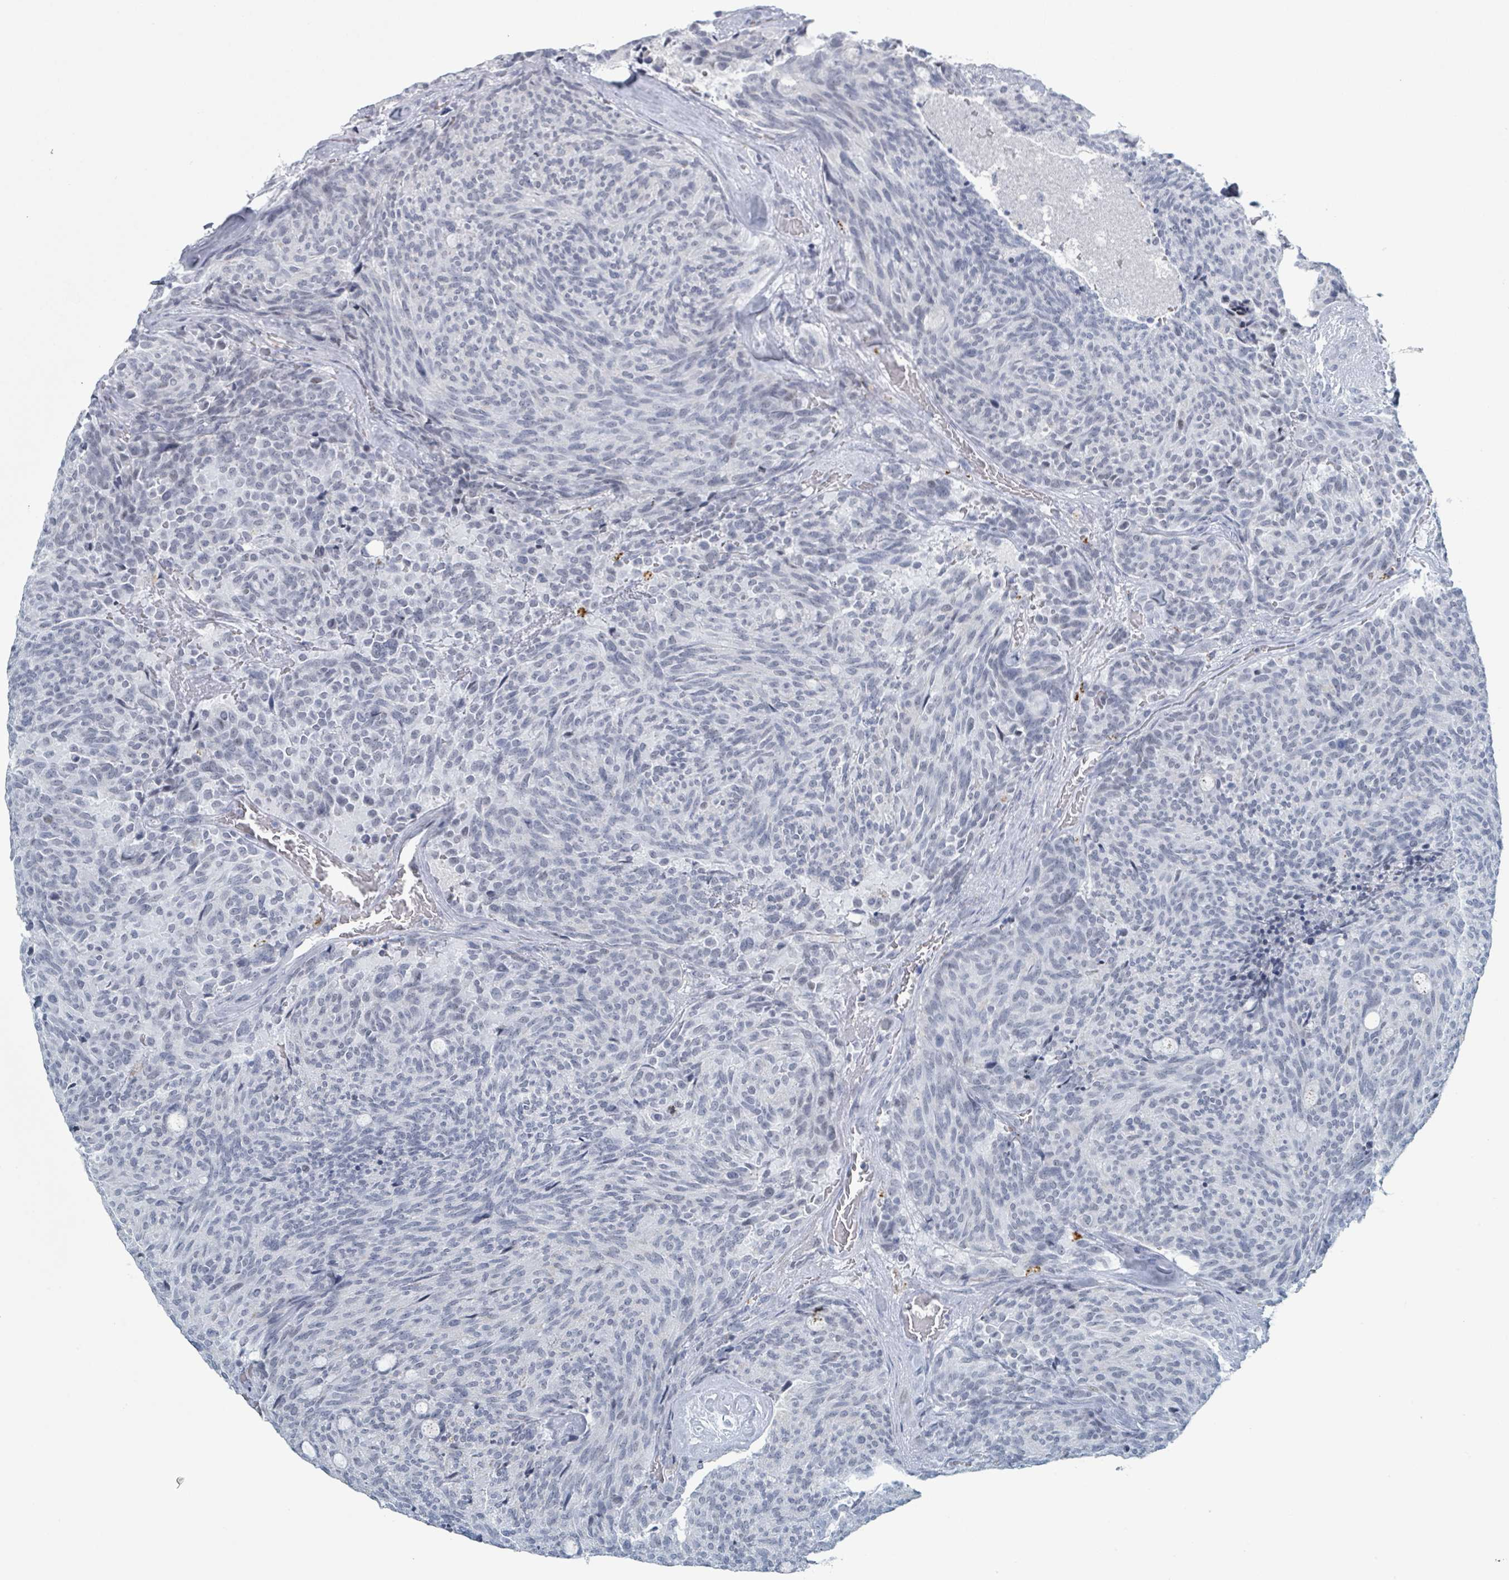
{"staining": {"intensity": "negative", "quantity": "none", "location": "none"}, "tissue": "carcinoid", "cell_type": "Tumor cells", "image_type": "cancer", "snomed": [{"axis": "morphology", "description": "Carcinoid, malignant, NOS"}, {"axis": "topography", "description": "Pancreas"}], "caption": "A high-resolution histopathology image shows immunohistochemistry (IHC) staining of malignant carcinoid, which shows no significant positivity in tumor cells. (Brightfield microscopy of DAB IHC at high magnification).", "gene": "GPR15LG", "patient": {"sex": "female", "age": 54}}